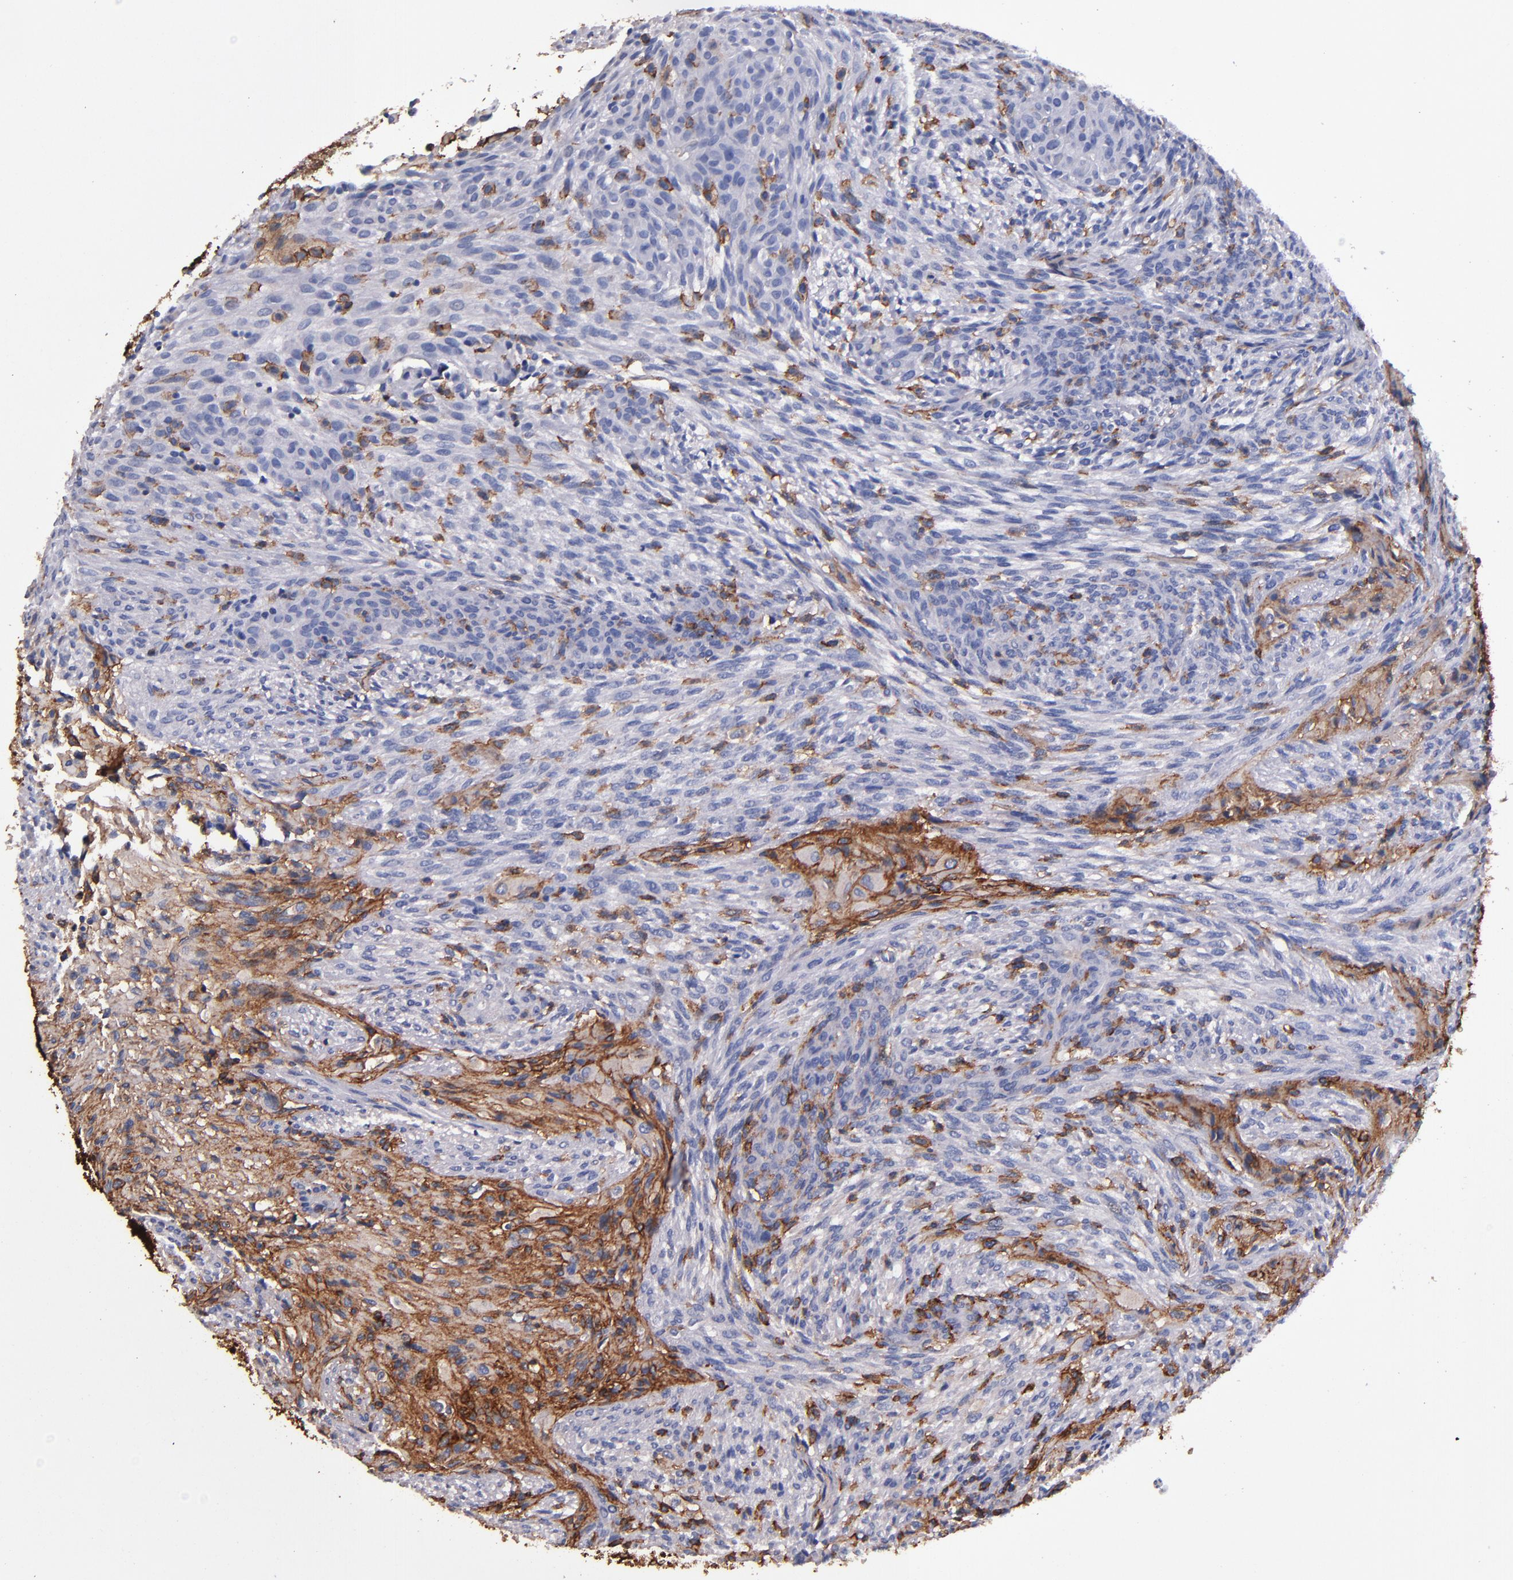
{"staining": {"intensity": "strong", "quantity": ">75%", "location": "cytoplasmic/membranous"}, "tissue": "glioma", "cell_type": "Tumor cells", "image_type": "cancer", "snomed": [{"axis": "morphology", "description": "Glioma, malignant, High grade"}, {"axis": "topography", "description": "Cerebral cortex"}], "caption": "A high amount of strong cytoplasmic/membranous staining is identified in approximately >75% of tumor cells in malignant glioma (high-grade) tissue. (Stains: DAB in brown, nuclei in blue, Microscopy: brightfield microscopy at high magnification).", "gene": "SIRPA", "patient": {"sex": "female", "age": 55}}